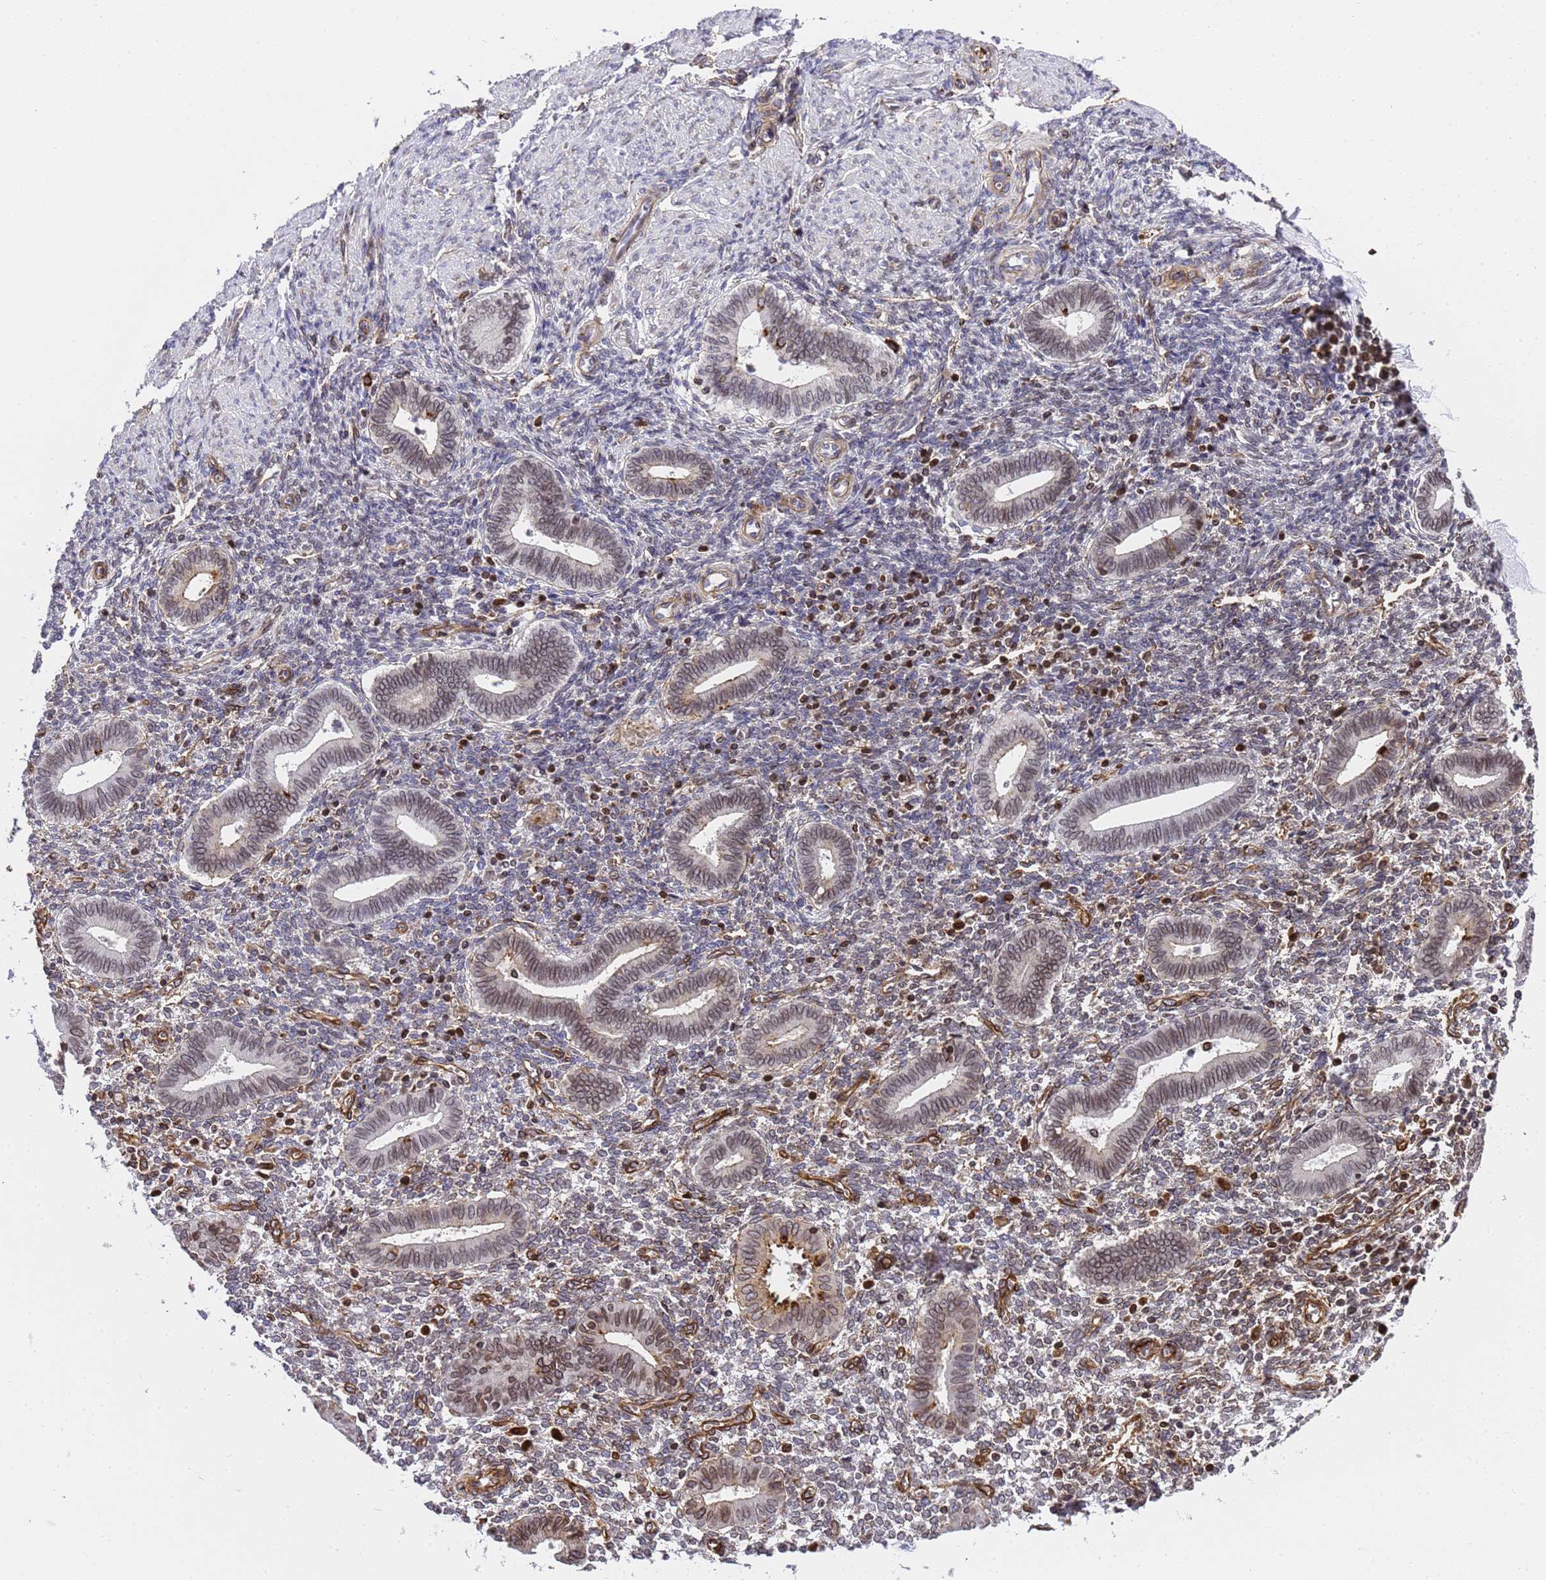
{"staining": {"intensity": "moderate", "quantity": "25%-75%", "location": "cytoplasmic/membranous"}, "tissue": "endometrium", "cell_type": "Cells in endometrial stroma", "image_type": "normal", "snomed": [{"axis": "morphology", "description": "Normal tissue, NOS"}, {"axis": "topography", "description": "Endometrium"}], "caption": "Moderate cytoplasmic/membranous staining for a protein is appreciated in approximately 25%-75% of cells in endometrial stroma of unremarkable endometrium using IHC.", "gene": "IGFBP7", "patient": {"sex": "female", "age": 44}}